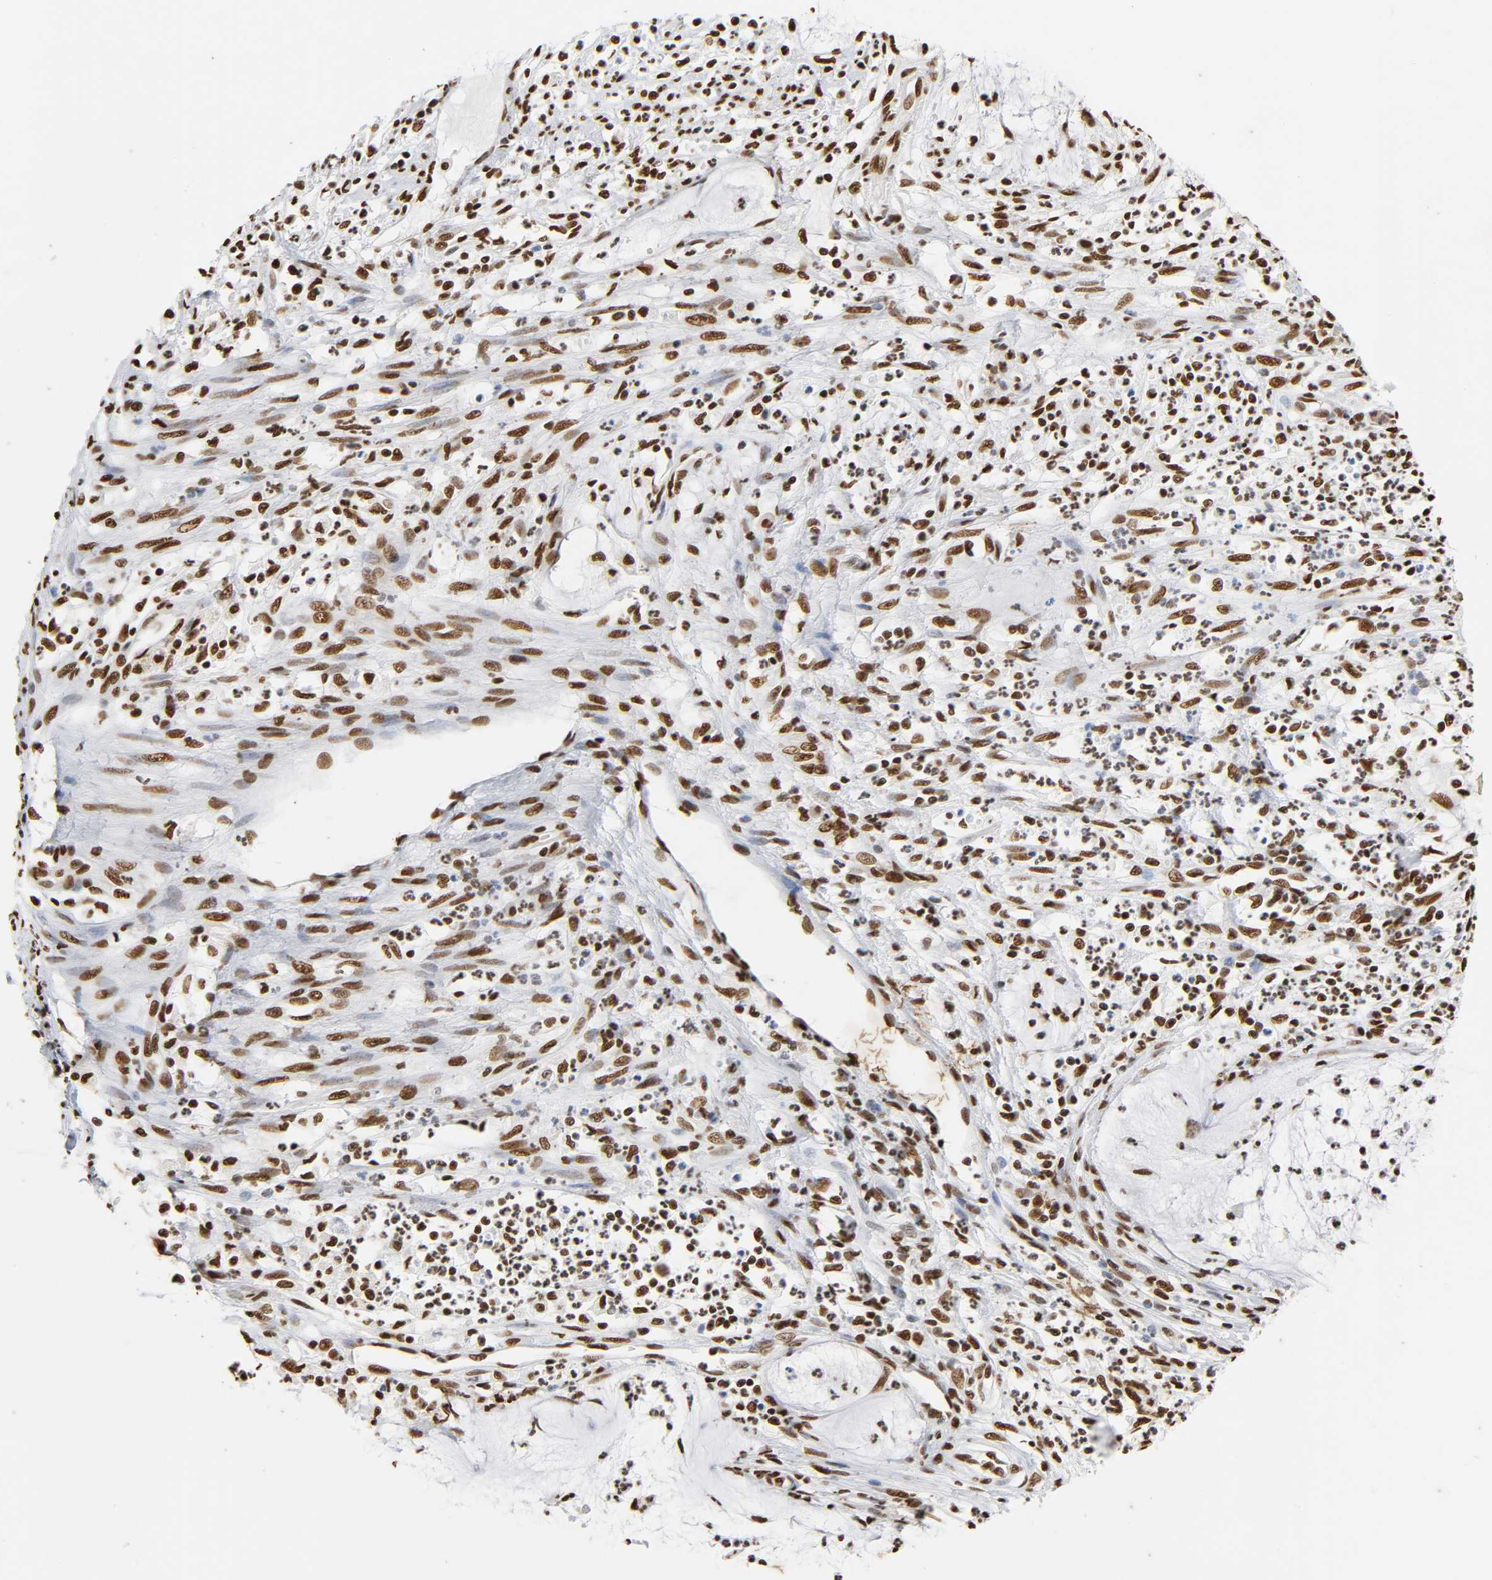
{"staining": {"intensity": "strong", "quantity": ">75%", "location": "nuclear"}, "tissue": "cervical cancer", "cell_type": "Tumor cells", "image_type": "cancer", "snomed": [{"axis": "morphology", "description": "Adenocarcinoma, NOS"}, {"axis": "topography", "description": "Cervix"}], "caption": "This is a micrograph of IHC staining of adenocarcinoma (cervical), which shows strong staining in the nuclear of tumor cells.", "gene": "HNRNPC", "patient": {"sex": "female", "age": 36}}